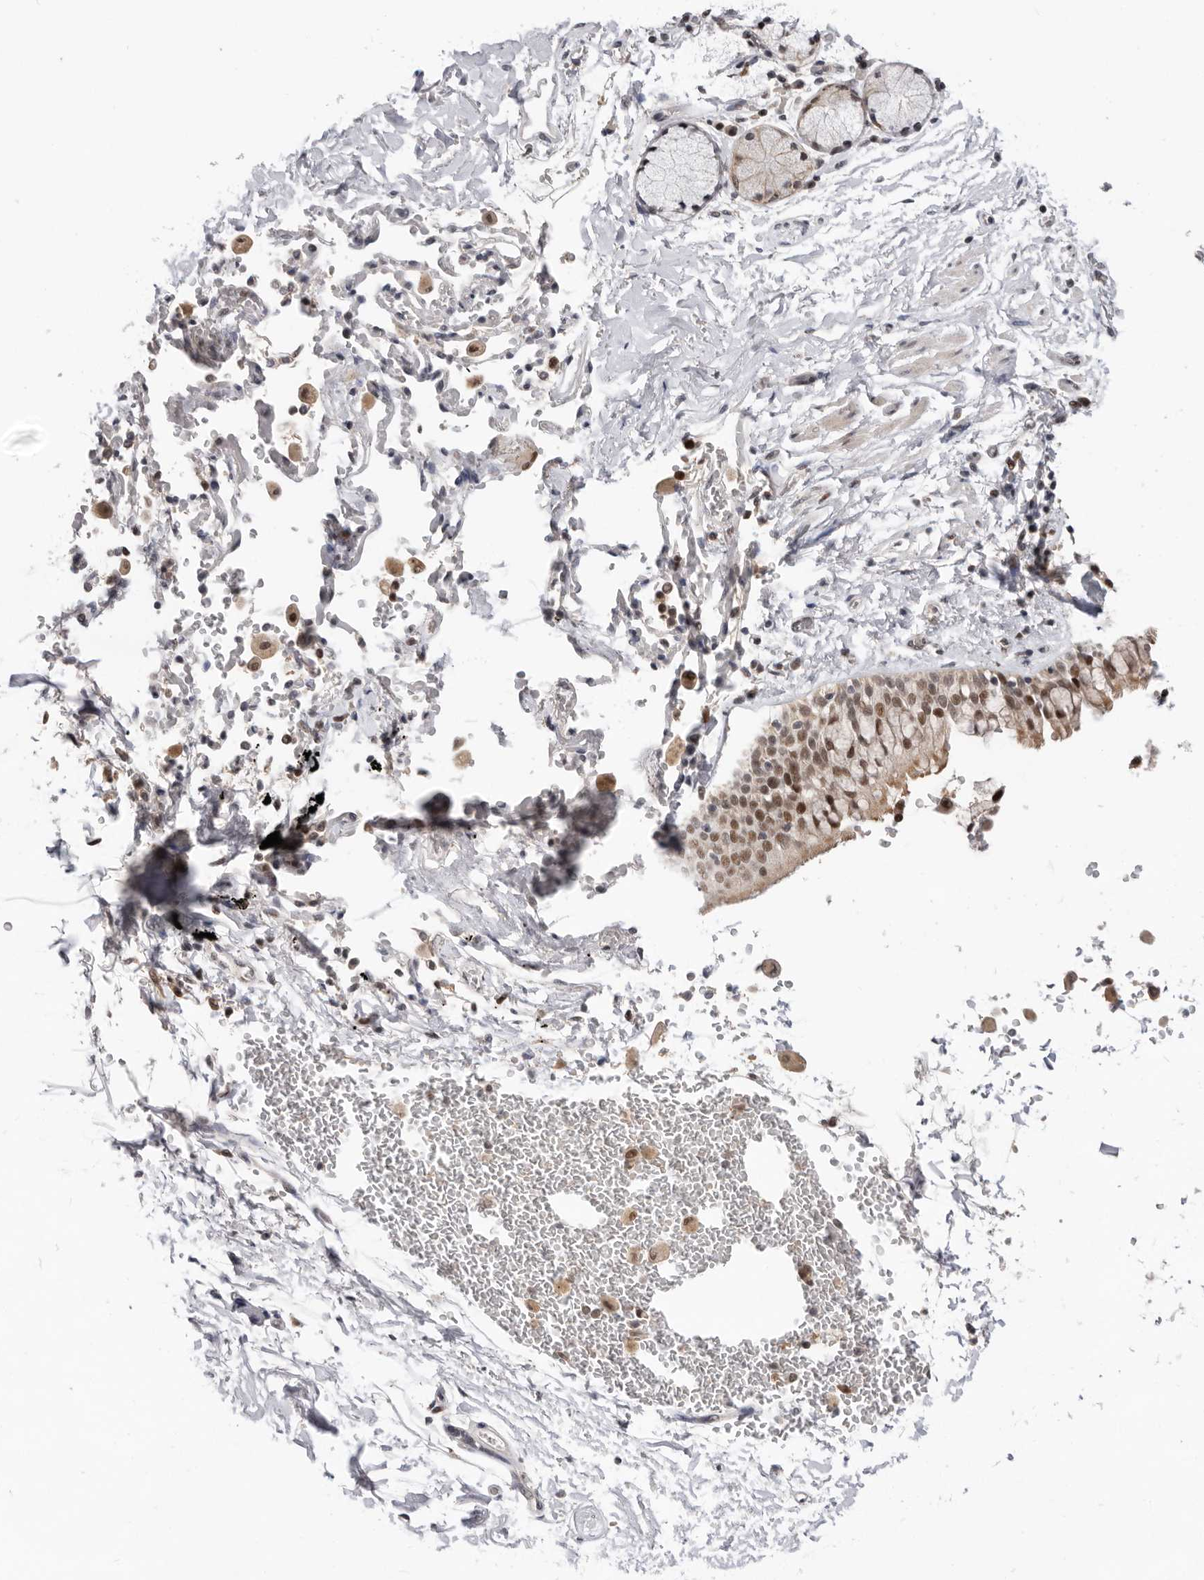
{"staining": {"intensity": "moderate", "quantity": ">75%", "location": "cytoplasmic/membranous,nuclear"}, "tissue": "bronchus", "cell_type": "Respiratory epithelial cells", "image_type": "normal", "snomed": [{"axis": "morphology", "description": "Normal tissue, NOS"}, {"axis": "morphology", "description": "Inflammation, NOS"}, {"axis": "topography", "description": "Cartilage tissue"}, {"axis": "topography", "description": "Bronchus"}, {"axis": "topography", "description": "Lung"}], "caption": "Moderate cytoplasmic/membranous,nuclear positivity for a protein is seen in approximately >75% of respiratory epithelial cells of normal bronchus using immunohistochemistry.", "gene": "BRCA2", "patient": {"sex": "female", "age": 64}}